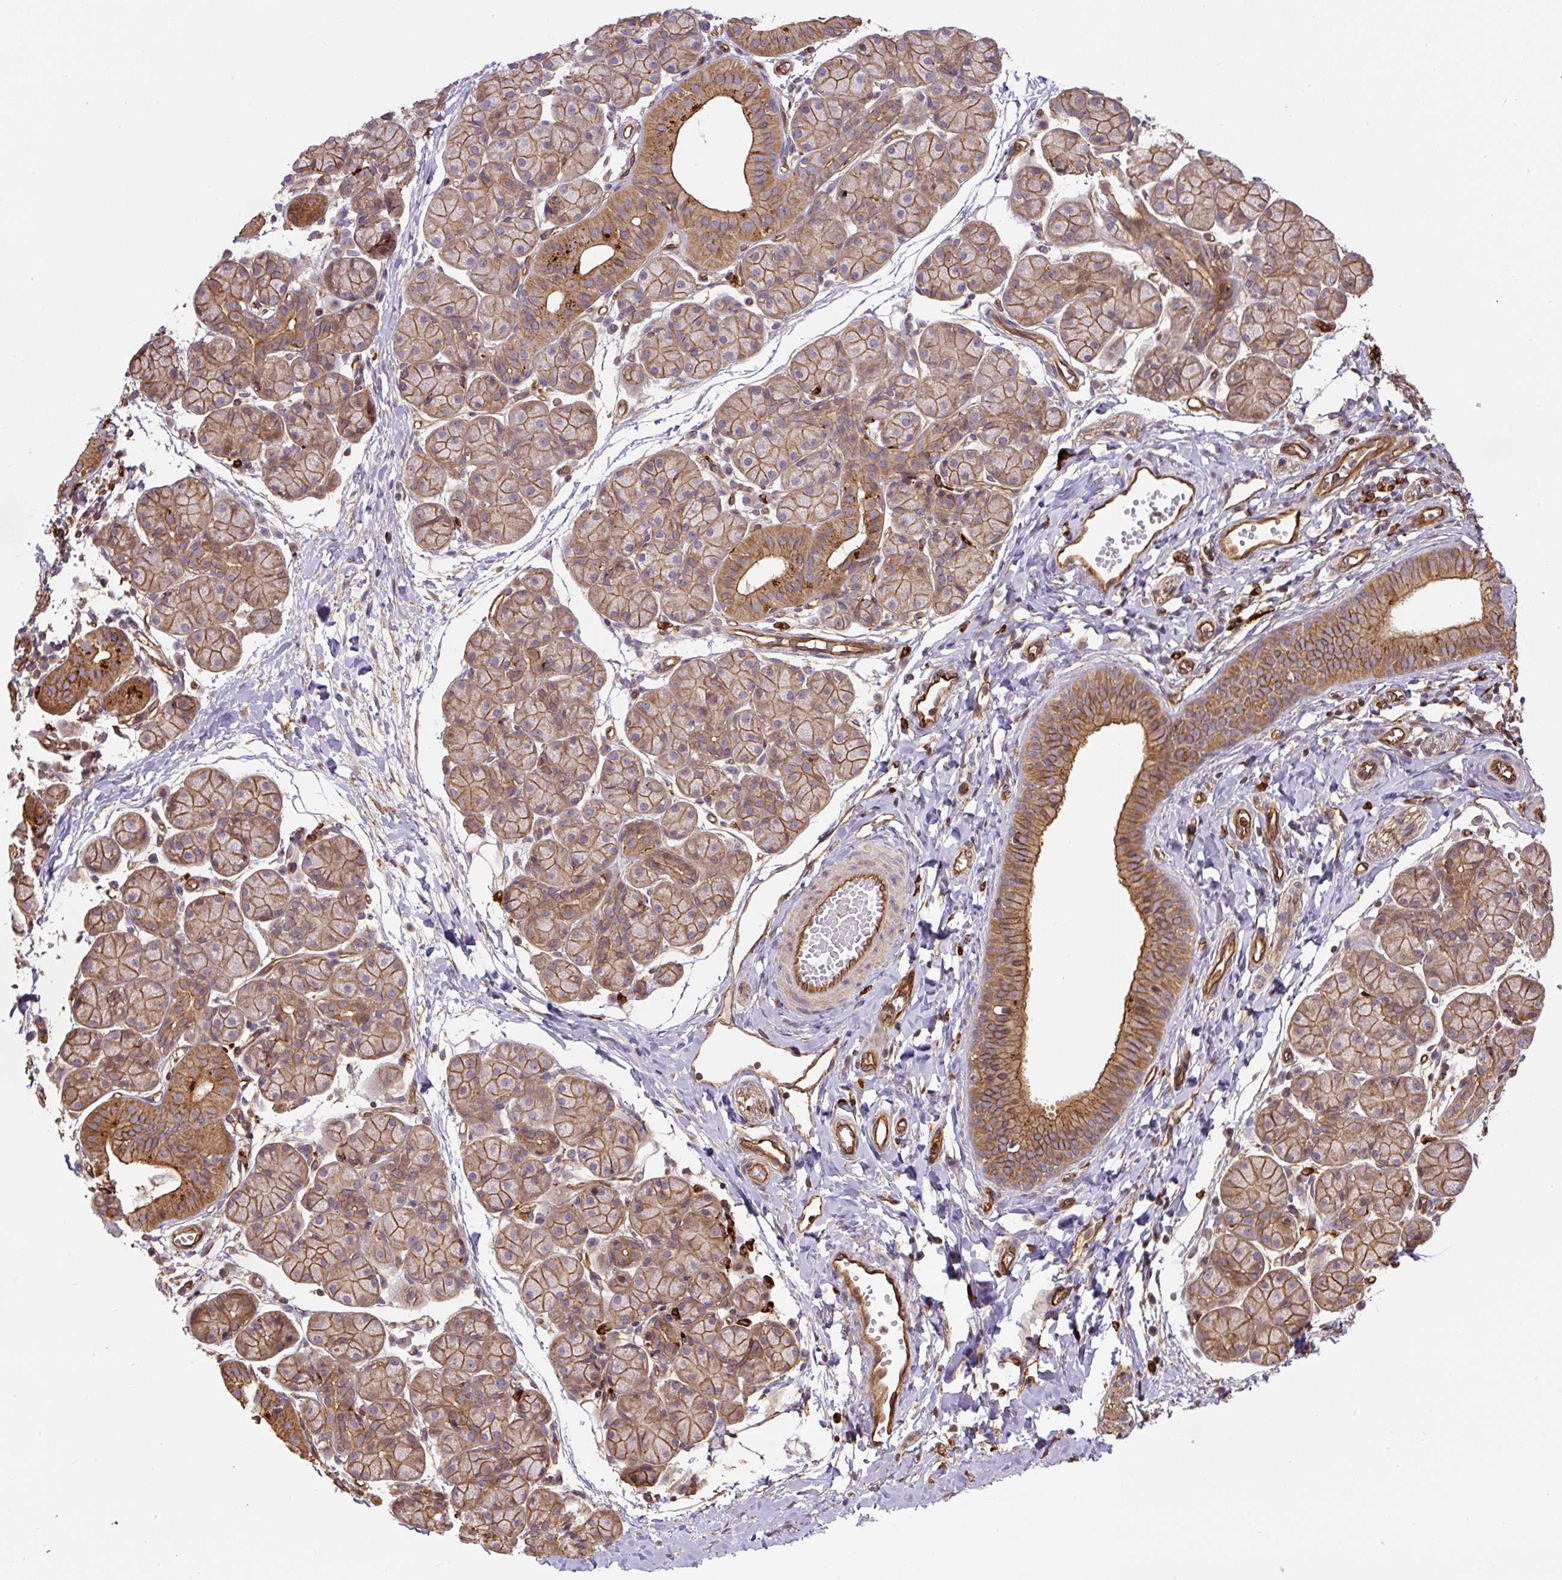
{"staining": {"intensity": "moderate", "quantity": ">75%", "location": "cytoplasmic/membranous"}, "tissue": "salivary gland", "cell_type": "Glandular cells", "image_type": "normal", "snomed": [{"axis": "morphology", "description": "Normal tissue, NOS"}, {"axis": "morphology", "description": "Inflammation, NOS"}, {"axis": "topography", "description": "Lymph node"}, {"axis": "topography", "description": "Salivary gland"}], "caption": "High-magnification brightfield microscopy of normal salivary gland stained with DAB (brown) and counterstained with hematoxylin (blue). glandular cells exhibit moderate cytoplasmic/membranous staining is seen in about>75% of cells.", "gene": "B3GALT5", "patient": {"sex": "male", "age": 3}}